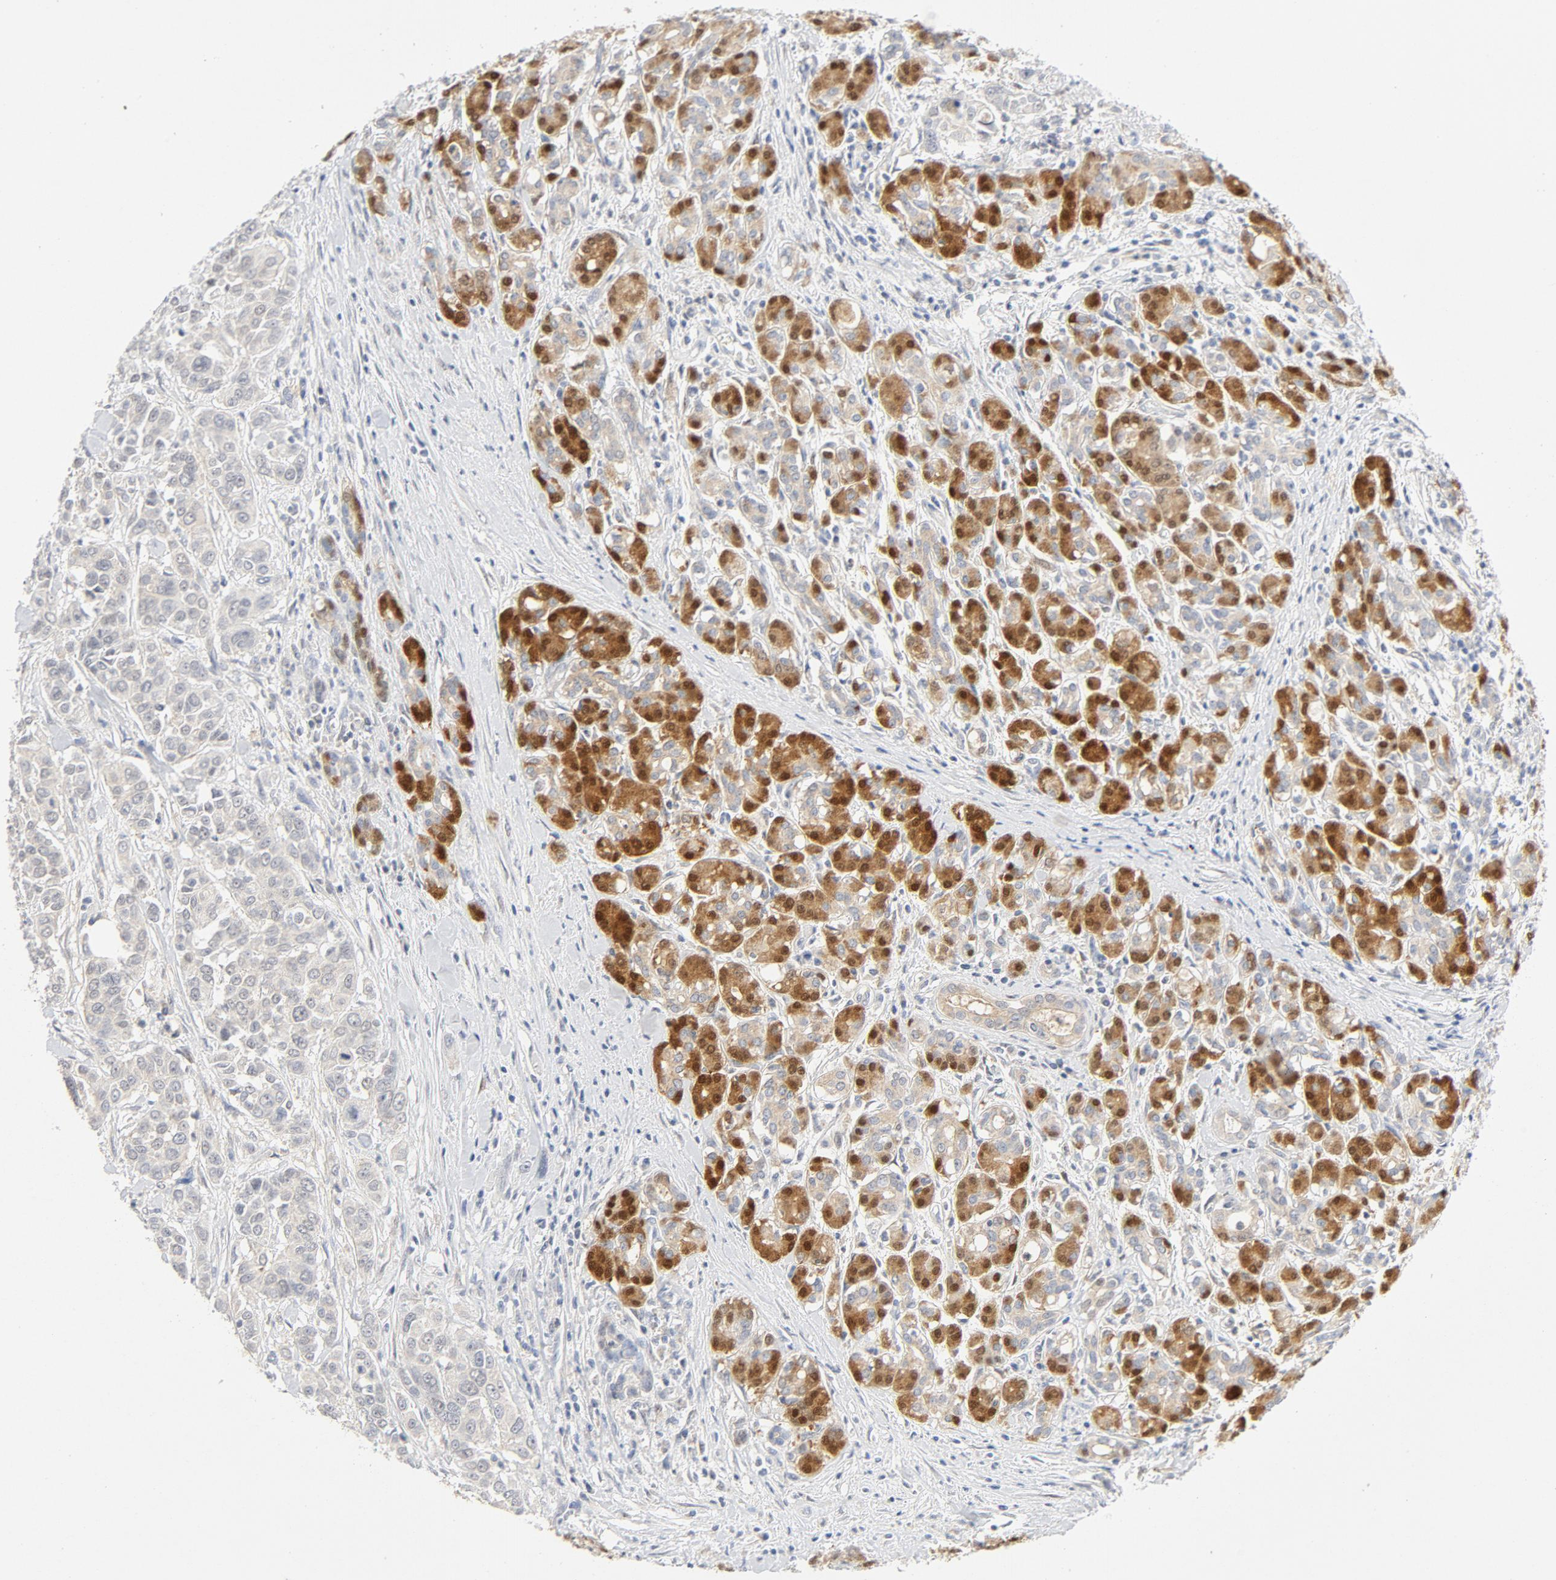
{"staining": {"intensity": "negative", "quantity": "none", "location": "none"}, "tissue": "pancreatic cancer", "cell_type": "Tumor cells", "image_type": "cancer", "snomed": [{"axis": "morphology", "description": "Adenocarcinoma, NOS"}, {"axis": "topography", "description": "Pancreas"}], "caption": "An image of human adenocarcinoma (pancreatic) is negative for staining in tumor cells. (Stains: DAB immunohistochemistry with hematoxylin counter stain, Microscopy: brightfield microscopy at high magnification).", "gene": "PGM1", "patient": {"sex": "female", "age": 52}}